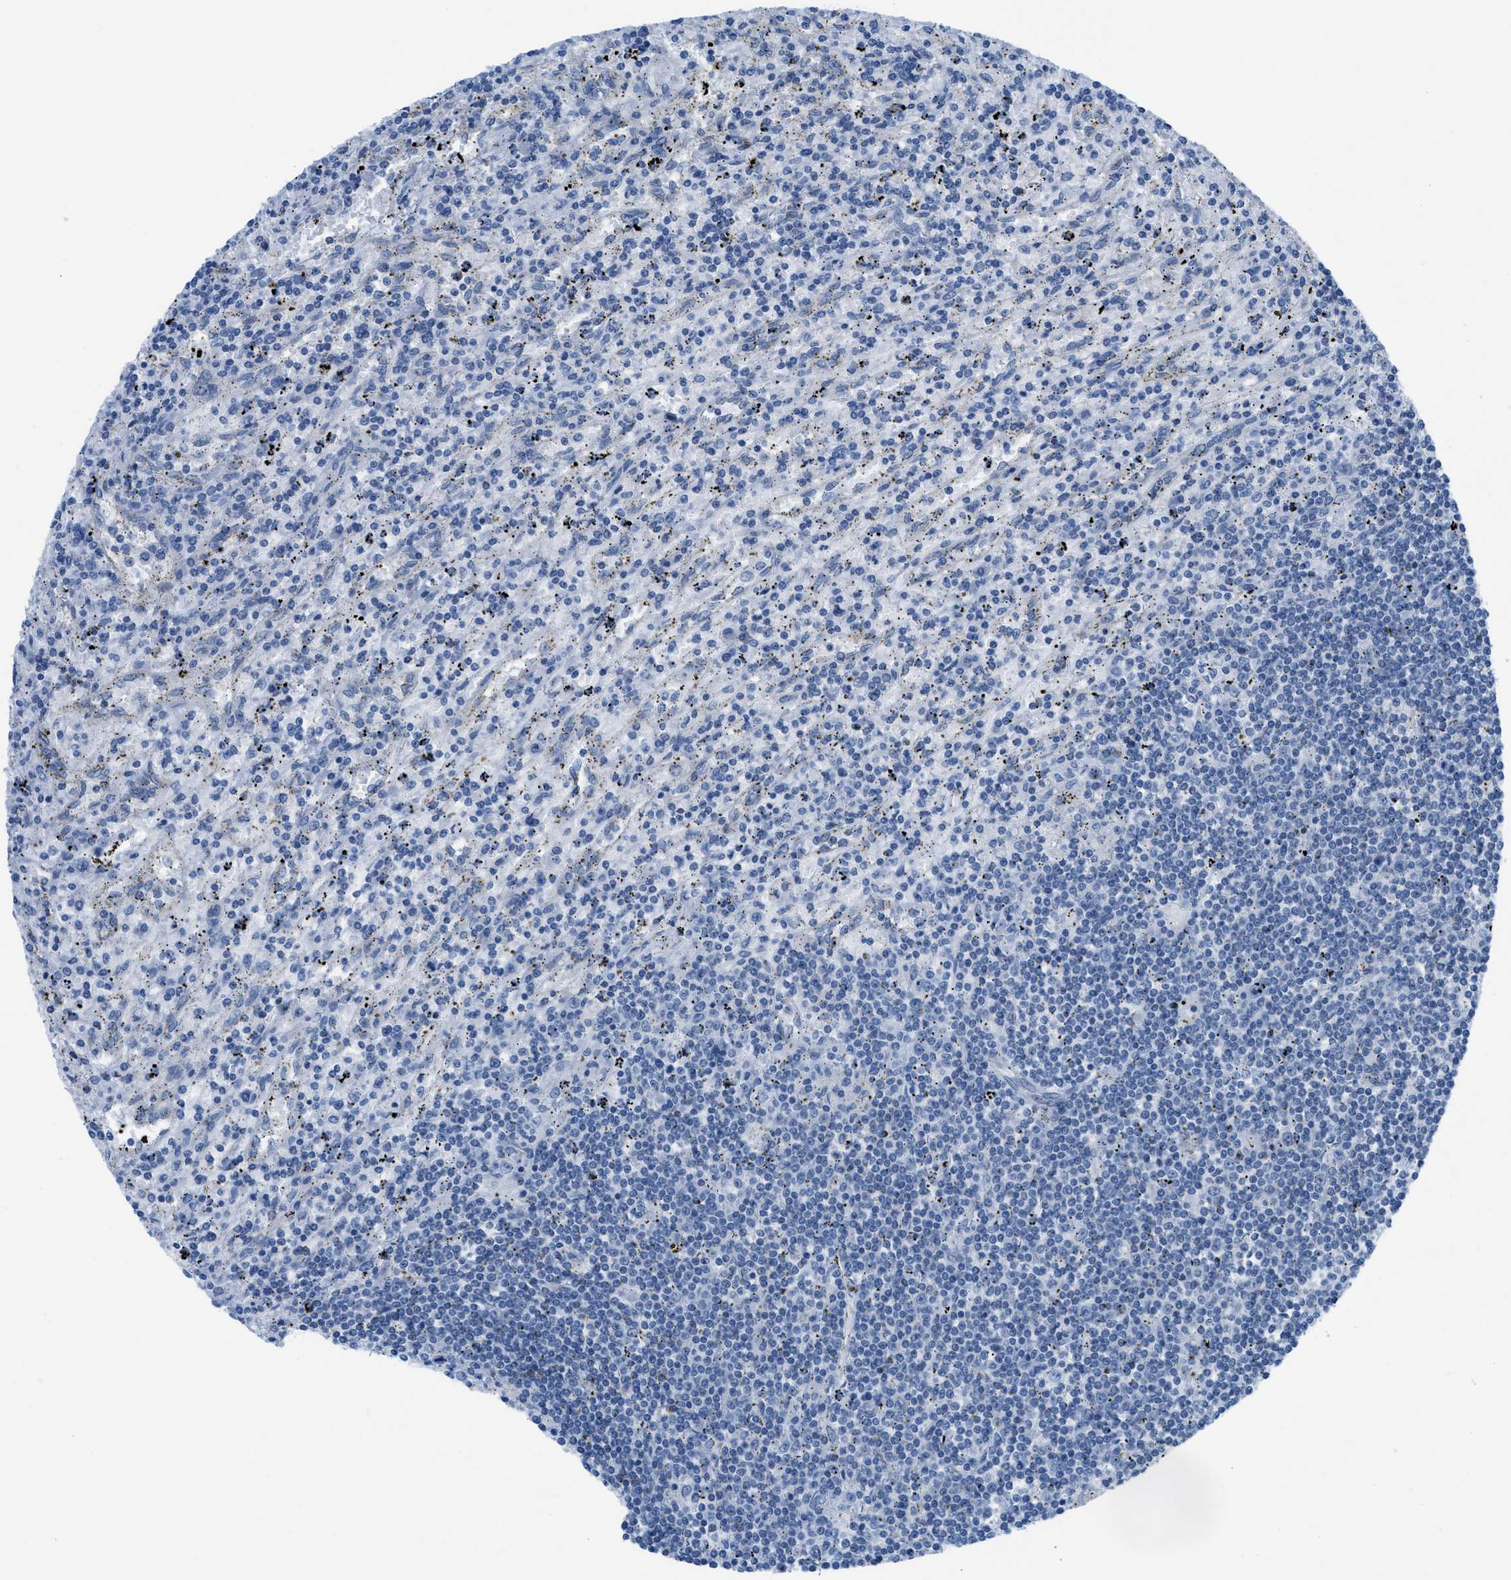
{"staining": {"intensity": "negative", "quantity": "none", "location": "none"}, "tissue": "lymphoma", "cell_type": "Tumor cells", "image_type": "cancer", "snomed": [{"axis": "morphology", "description": "Malignant lymphoma, non-Hodgkin's type, Low grade"}, {"axis": "topography", "description": "Spleen"}], "caption": "Tumor cells are negative for protein expression in human lymphoma. (DAB (3,3'-diaminobenzidine) immunohistochemistry (IHC), high magnification).", "gene": "ASGR1", "patient": {"sex": "male", "age": 76}}